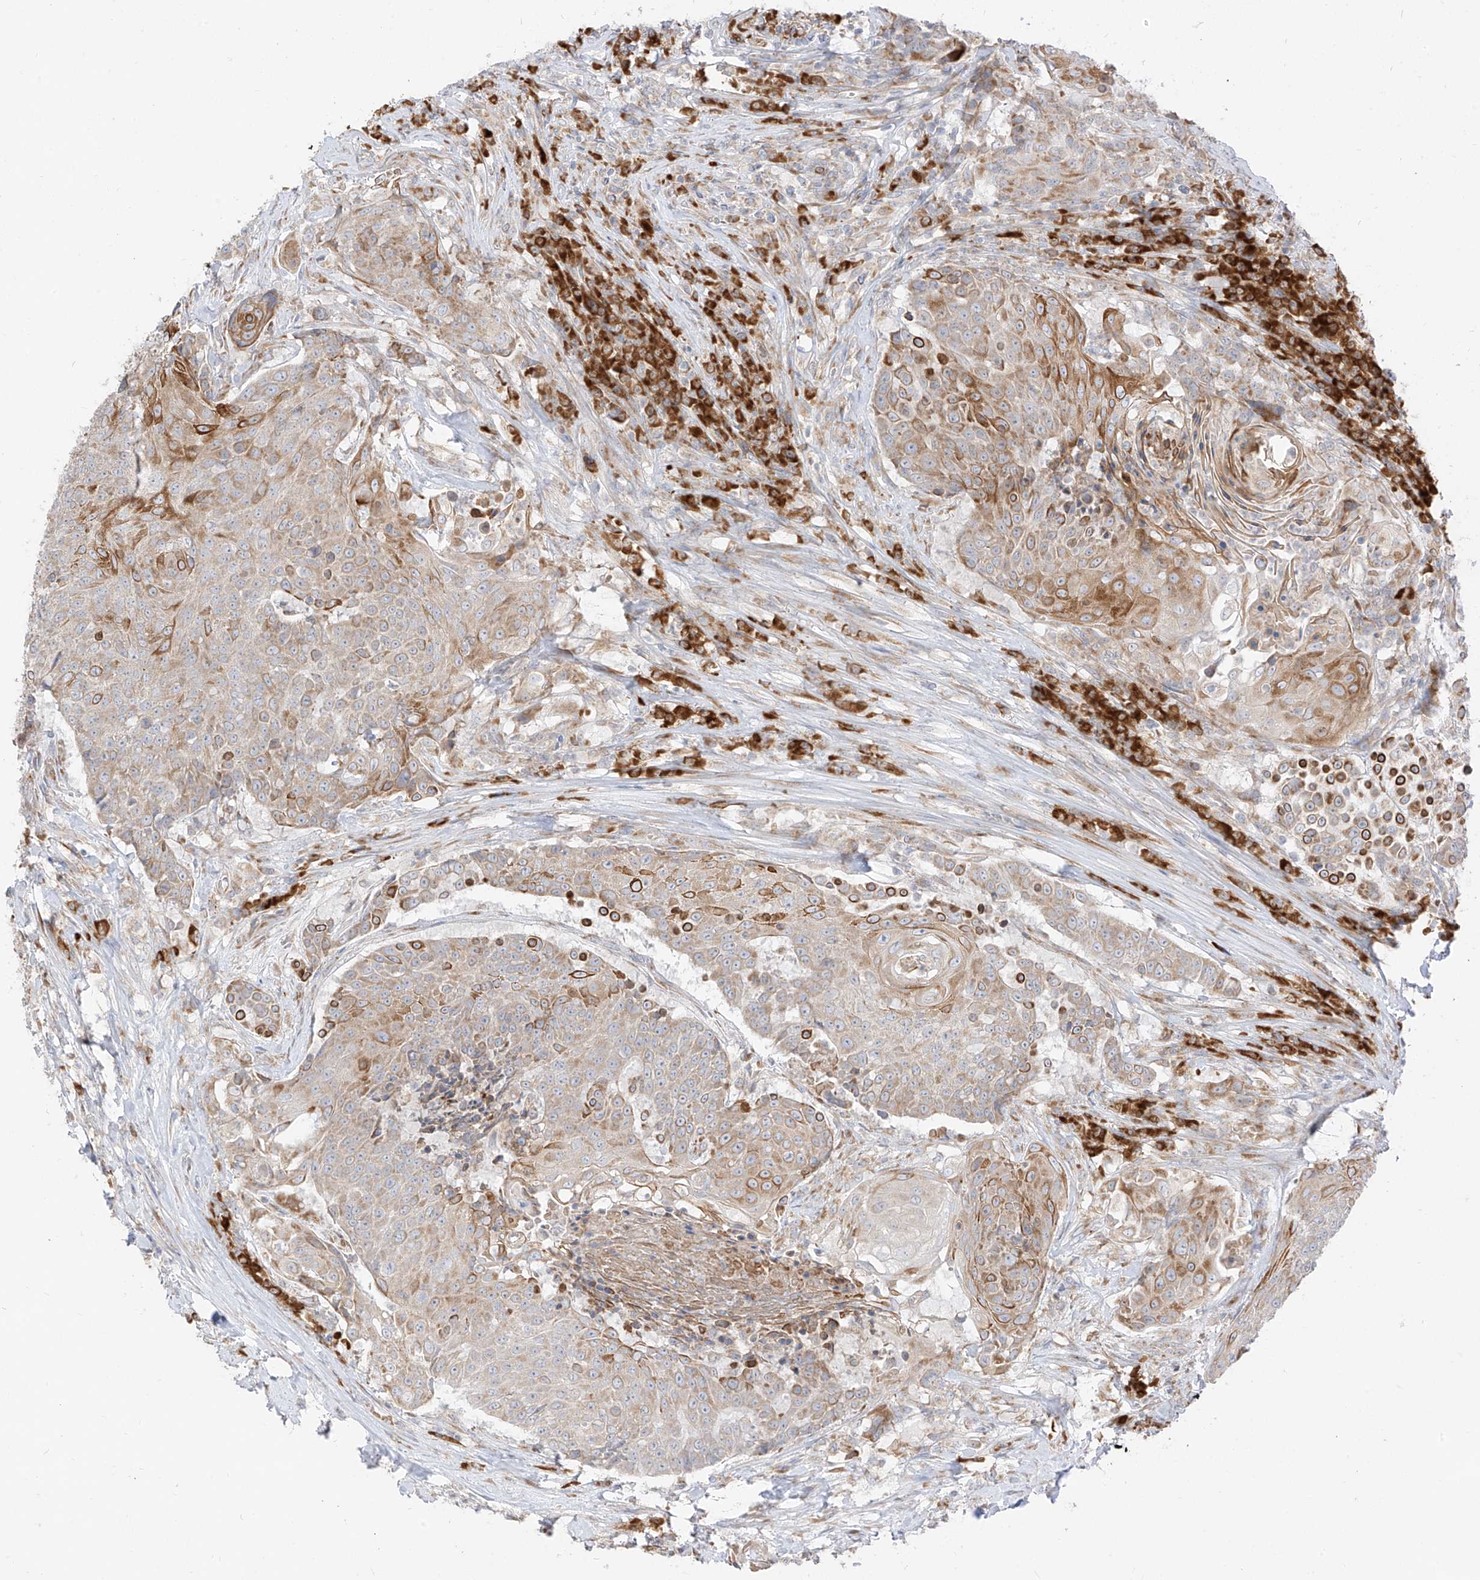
{"staining": {"intensity": "moderate", "quantity": "25%-75%", "location": "cytoplasmic/membranous"}, "tissue": "urothelial cancer", "cell_type": "Tumor cells", "image_type": "cancer", "snomed": [{"axis": "morphology", "description": "Urothelial carcinoma, High grade"}, {"axis": "topography", "description": "Urinary bladder"}], "caption": "IHC photomicrograph of neoplastic tissue: human urothelial cancer stained using IHC exhibits medium levels of moderate protein expression localized specifically in the cytoplasmic/membranous of tumor cells, appearing as a cytoplasmic/membranous brown color.", "gene": "STT3A", "patient": {"sex": "female", "age": 63}}